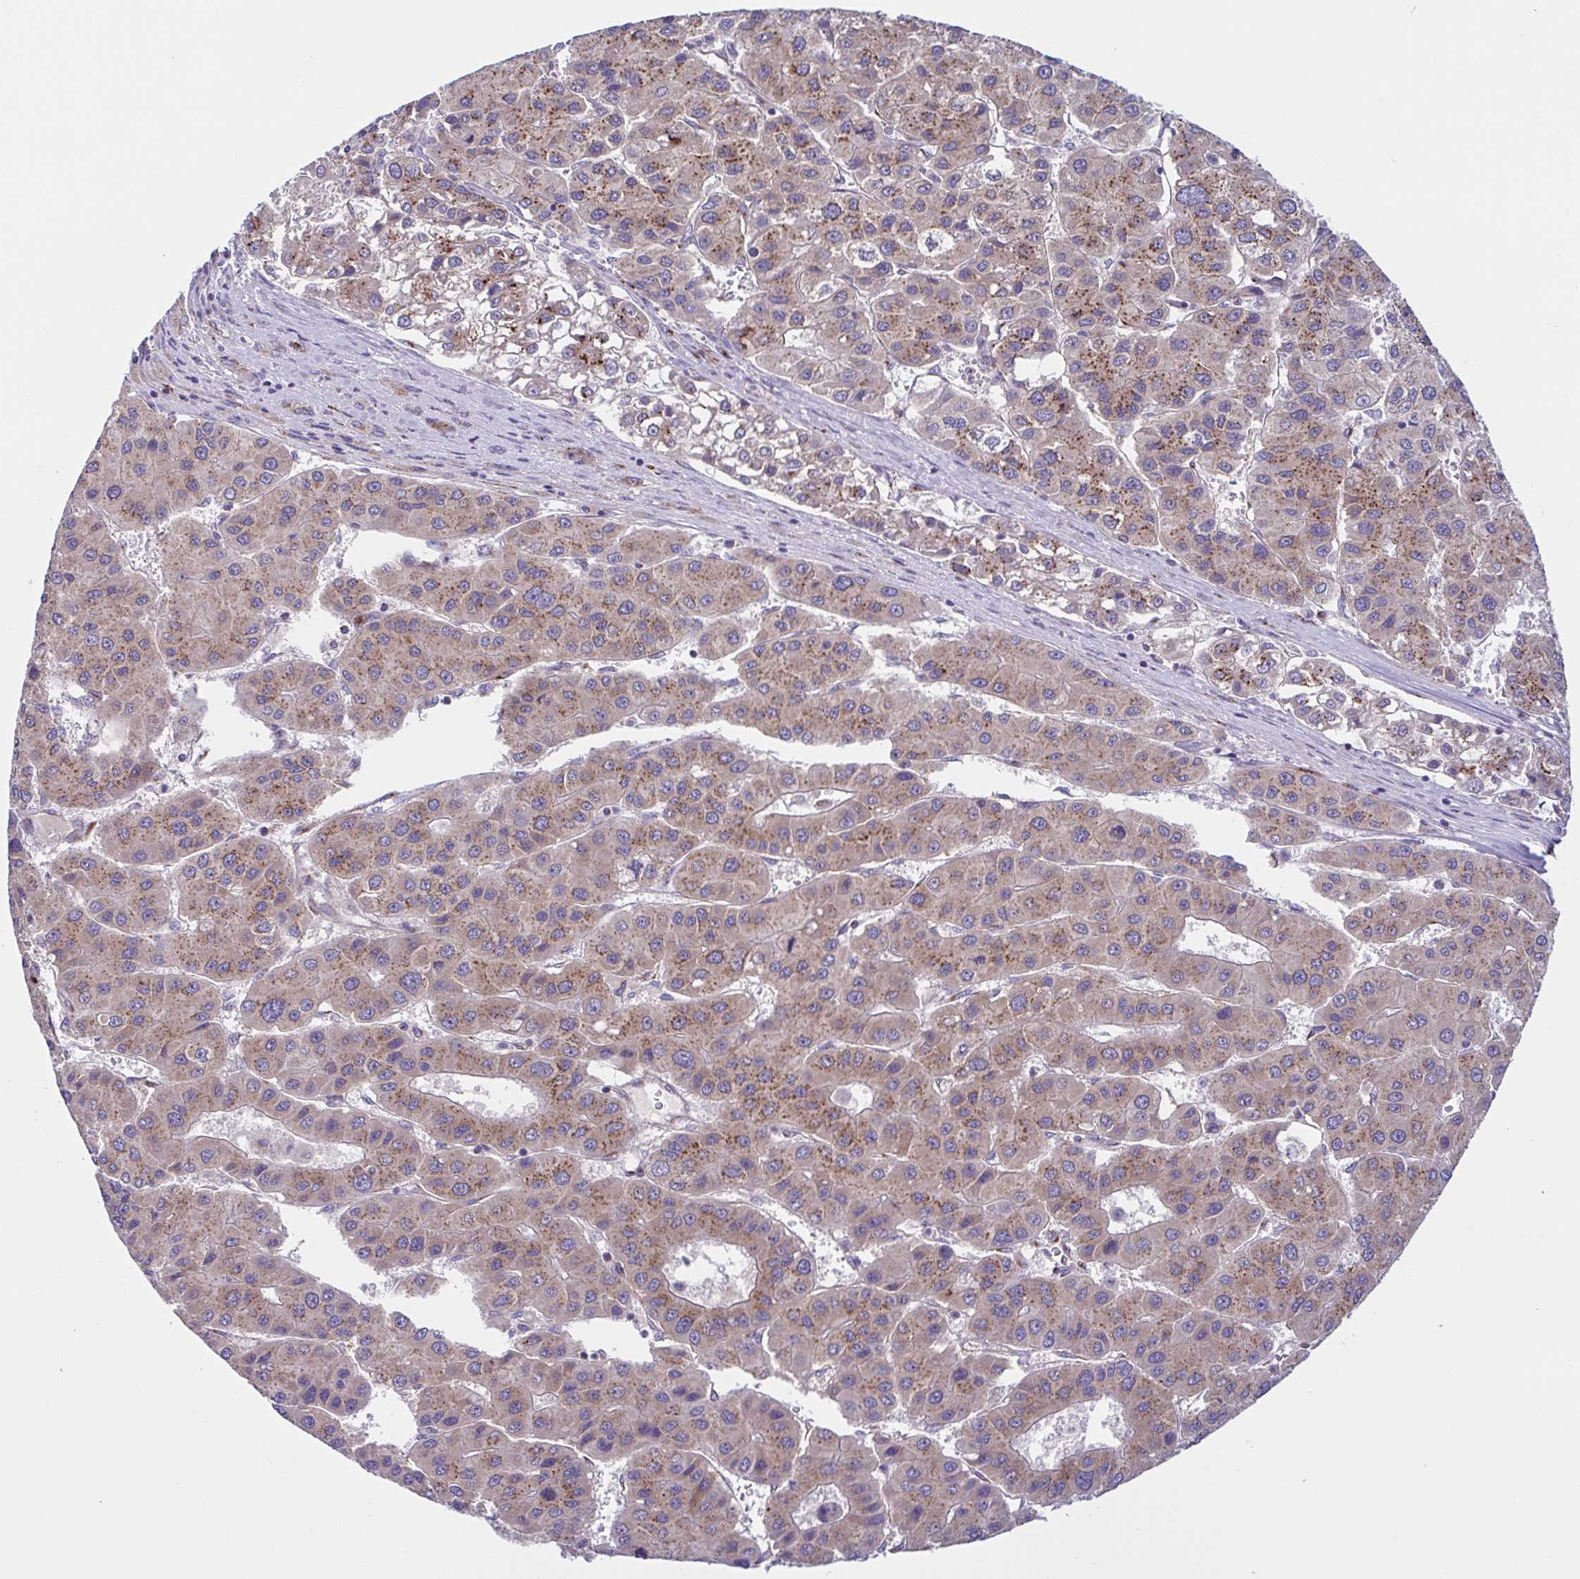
{"staining": {"intensity": "weak", "quantity": ">75%", "location": "cytoplasmic/membranous"}, "tissue": "liver cancer", "cell_type": "Tumor cells", "image_type": "cancer", "snomed": [{"axis": "morphology", "description": "Carcinoma, Hepatocellular, NOS"}, {"axis": "topography", "description": "Liver"}], "caption": "Immunohistochemistry (IHC) of hepatocellular carcinoma (liver) displays low levels of weak cytoplasmic/membranous positivity in approximately >75% of tumor cells. Using DAB (brown) and hematoxylin (blue) stains, captured at high magnification using brightfield microscopy.", "gene": "COL17A1", "patient": {"sex": "male", "age": 73}}